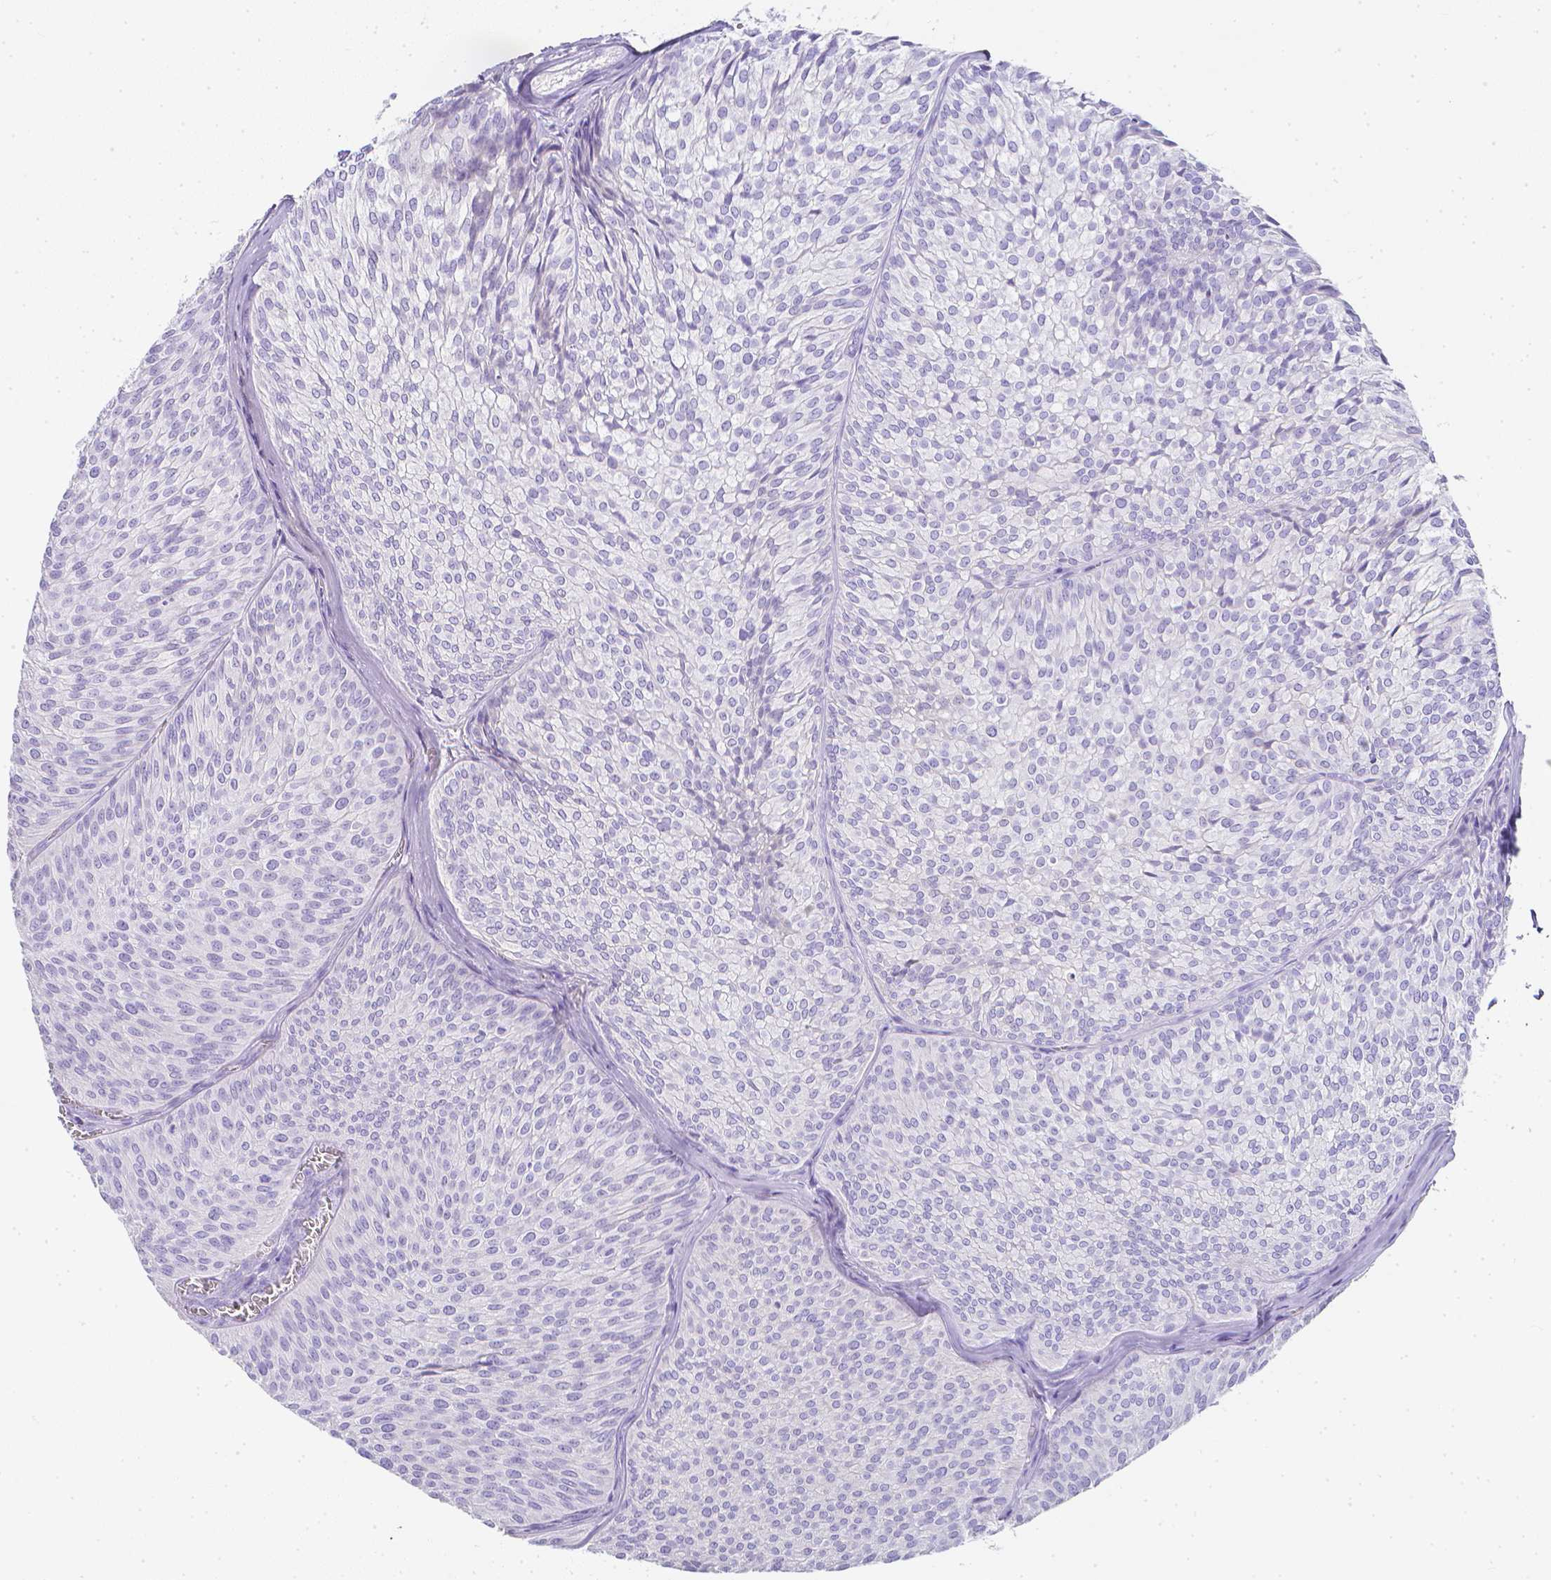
{"staining": {"intensity": "negative", "quantity": "none", "location": "none"}, "tissue": "urothelial cancer", "cell_type": "Tumor cells", "image_type": "cancer", "snomed": [{"axis": "morphology", "description": "Urothelial carcinoma, Low grade"}, {"axis": "topography", "description": "Urinary bladder"}], "caption": "High power microscopy histopathology image of an immunohistochemistry (IHC) micrograph of urothelial cancer, revealing no significant positivity in tumor cells.", "gene": "LGALS4", "patient": {"sex": "male", "age": 91}}